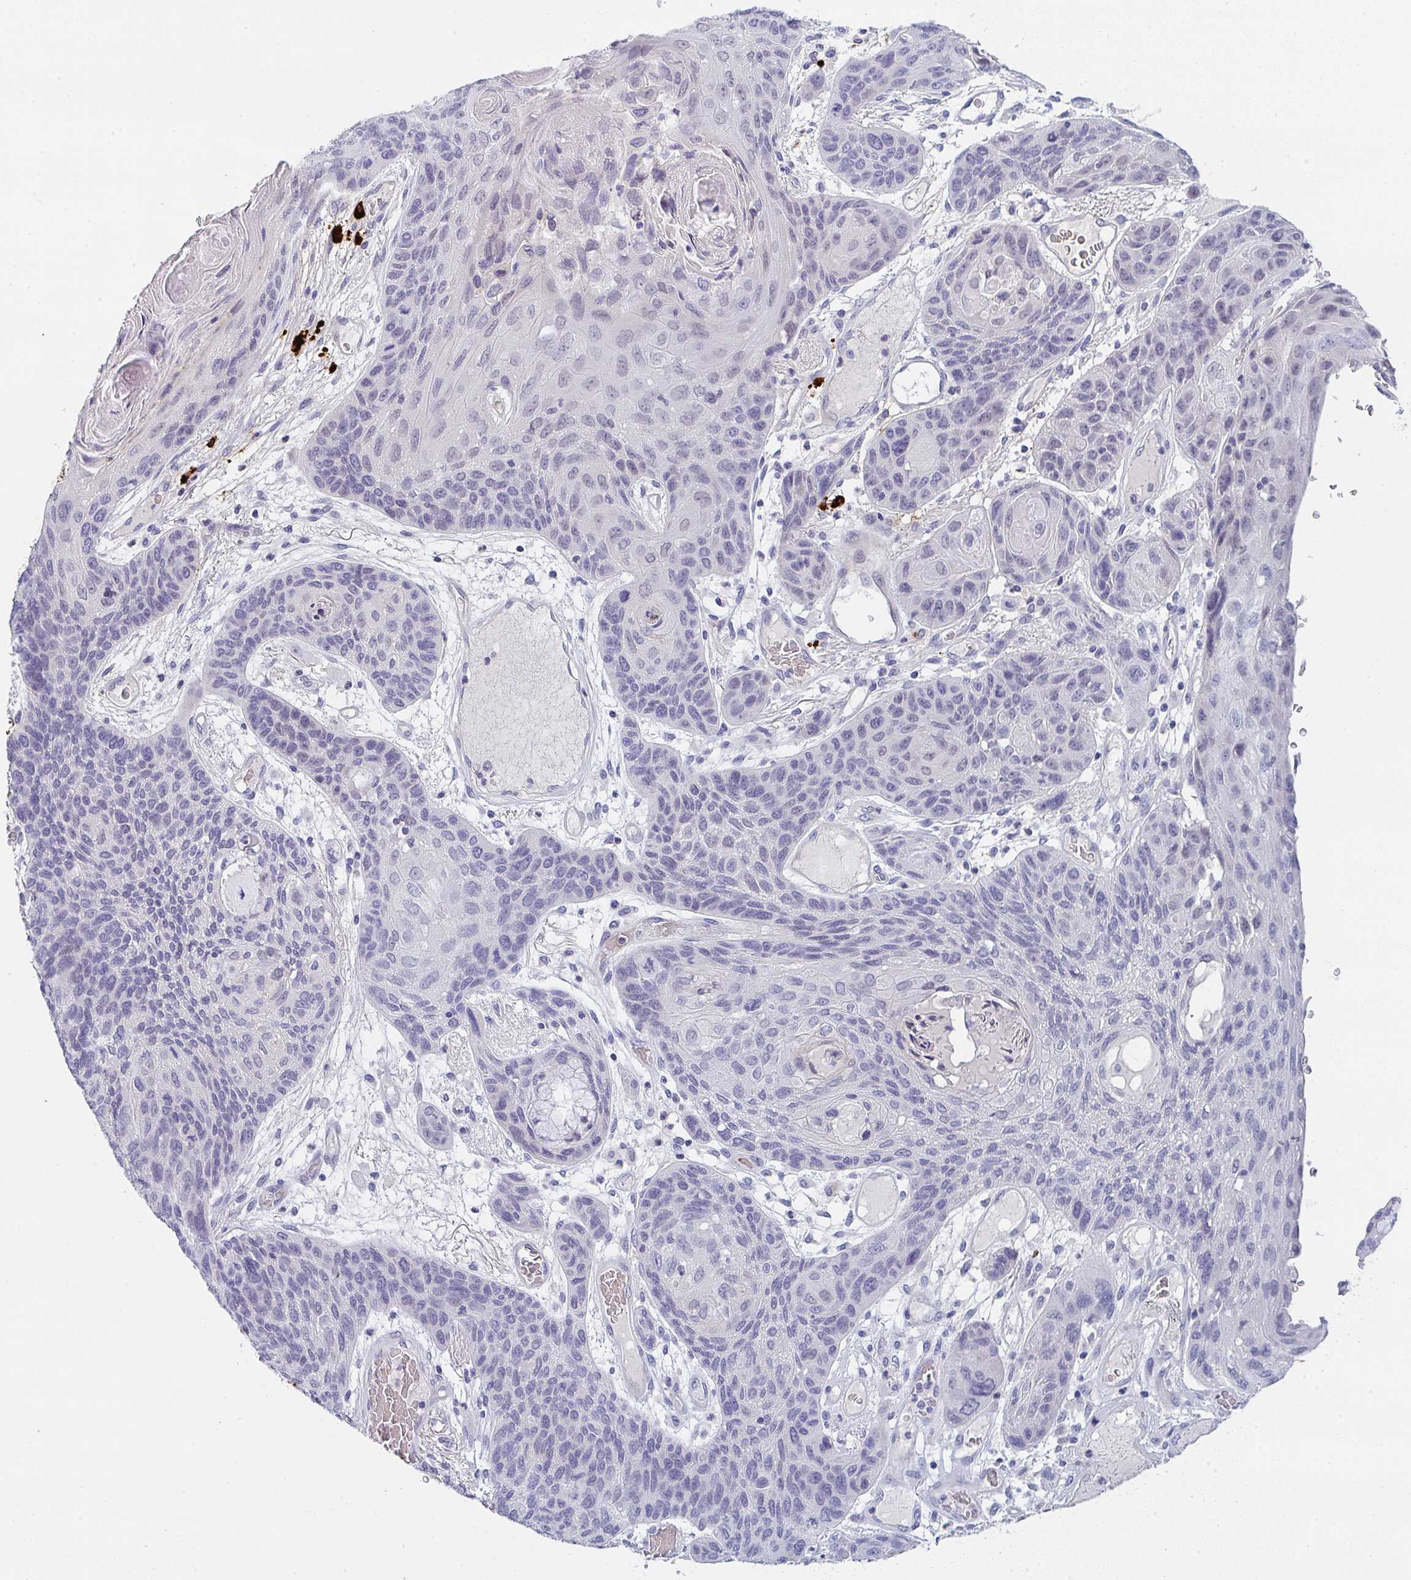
{"staining": {"intensity": "negative", "quantity": "none", "location": "none"}, "tissue": "lung cancer", "cell_type": "Tumor cells", "image_type": "cancer", "snomed": [{"axis": "morphology", "description": "Squamous cell carcinoma, NOS"}, {"axis": "morphology", "description": "Squamous cell carcinoma, metastatic, NOS"}, {"axis": "topography", "description": "Lymph node"}, {"axis": "topography", "description": "Lung"}], "caption": "DAB immunohistochemical staining of human lung squamous cell carcinoma shows no significant positivity in tumor cells.", "gene": "CACNA1S", "patient": {"sex": "male", "age": 41}}